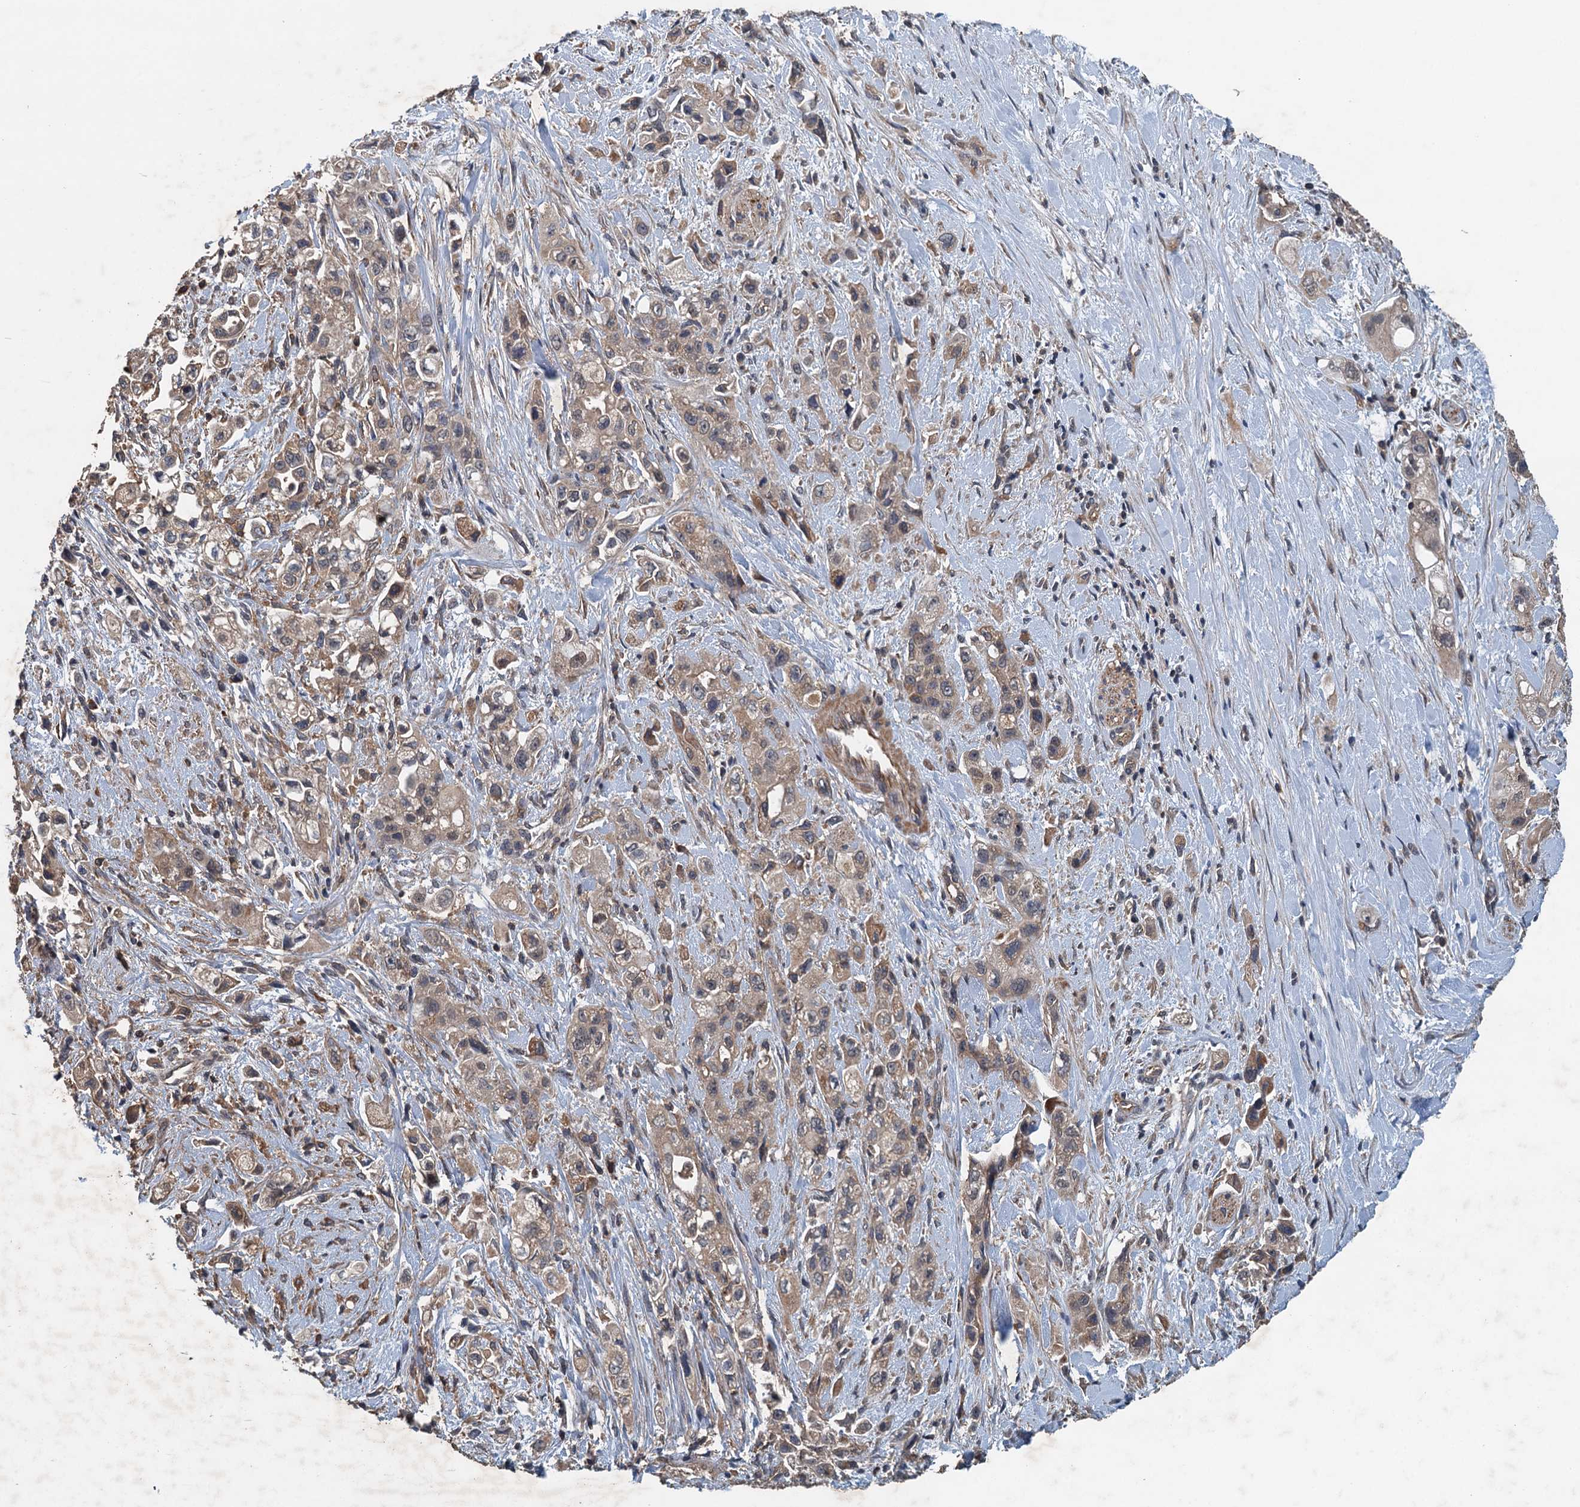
{"staining": {"intensity": "moderate", "quantity": ">75%", "location": "cytoplasmic/membranous"}, "tissue": "pancreatic cancer", "cell_type": "Tumor cells", "image_type": "cancer", "snomed": [{"axis": "morphology", "description": "Adenocarcinoma, NOS"}, {"axis": "topography", "description": "Pancreas"}], "caption": "This histopathology image reveals immunohistochemistry (IHC) staining of human pancreatic adenocarcinoma, with medium moderate cytoplasmic/membranous expression in approximately >75% of tumor cells.", "gene": "BORCS5", "patient": {"sex": "female", "age": 66}}